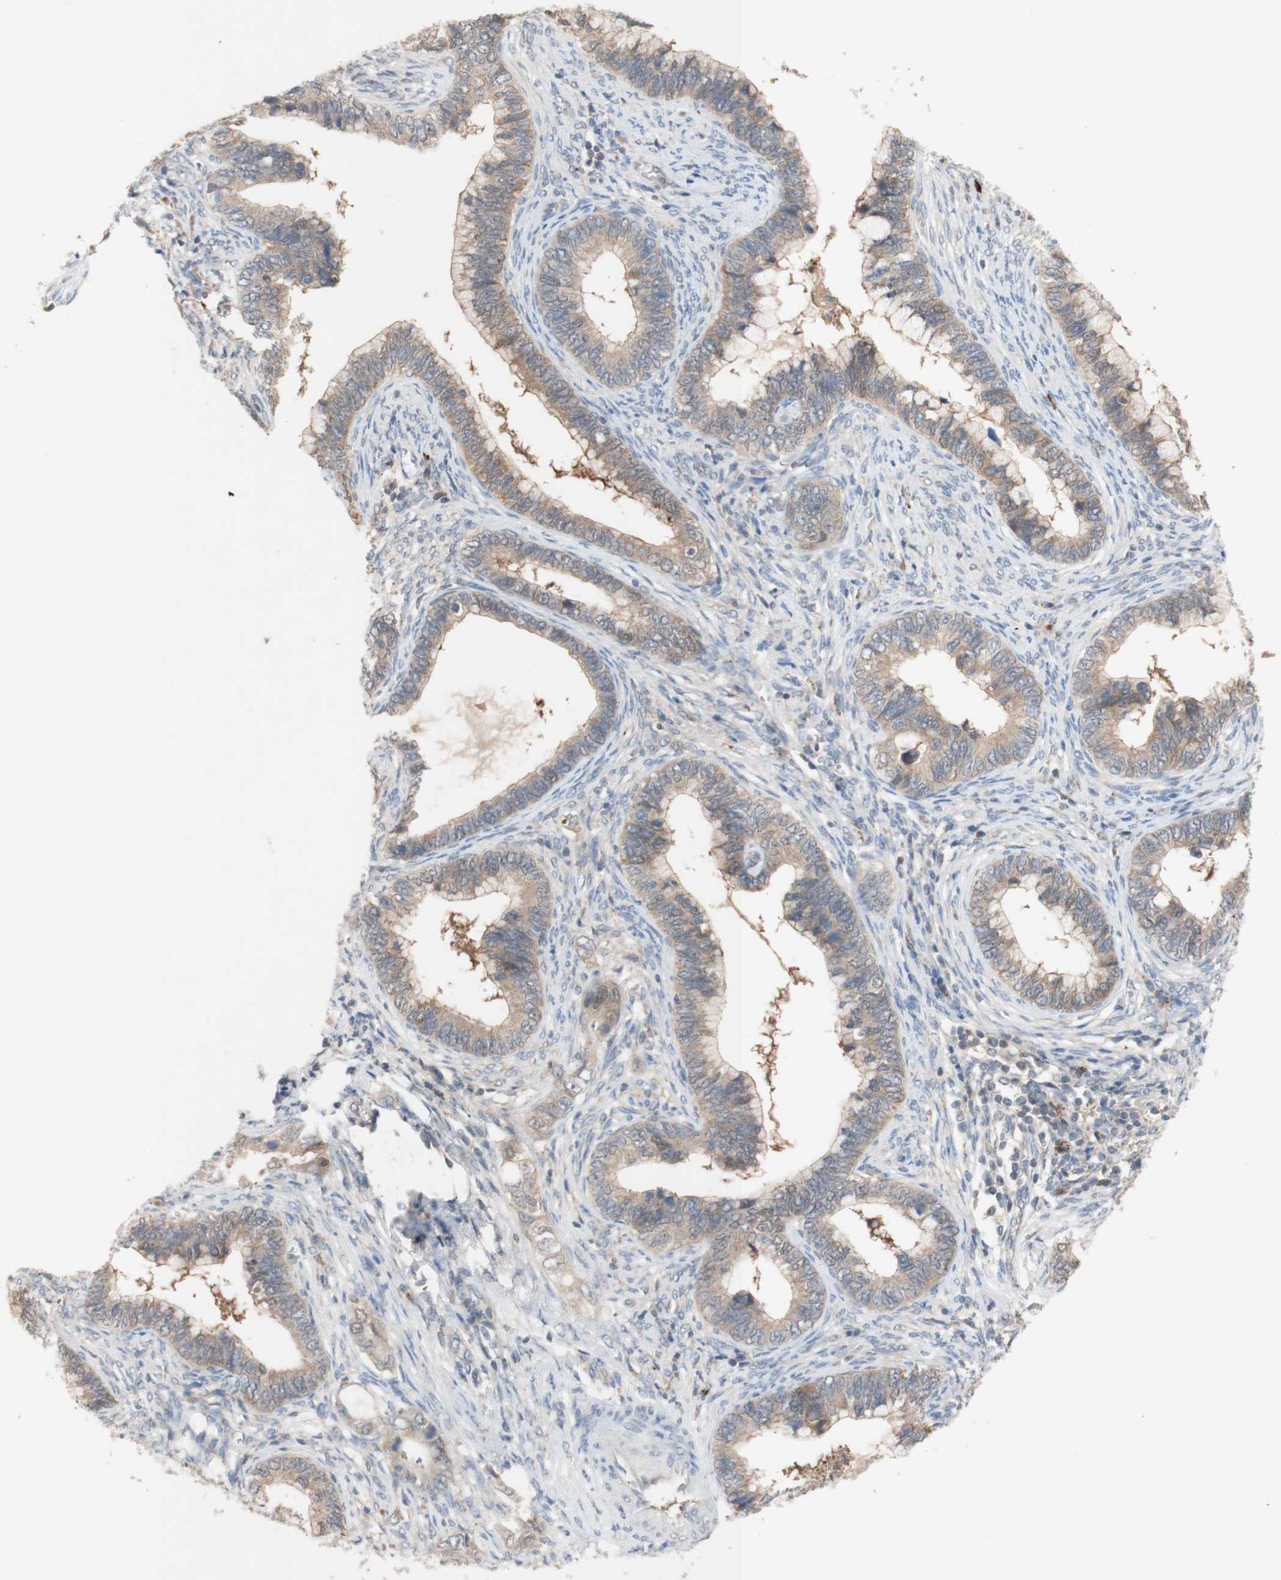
{"staining": {"intensity": "weak", "quantity": ">75%", "location": "cytoplasmic/membranous"}, "tissue": "cervical cancer", "cell_type": "Tumor cells", "image_type": "cancer", "snomed": [{"axis": "morphology", "description": "Adenocarcinoma, NOS"}, {"axis": "topography", "description": "Cervix"}], "caption": "Cervical cancer tissue displays weak cytoplasmic/membranous positivity in about >75% of tumor cells The staining is performed using DAB (3,3'-diaminobenzidine) brown chromogen to label protein expression. The nuclei are counter-stained blue using hematoxylin.", "gene": "PEX2", "patient": {"sex": "female", "age": 44}}